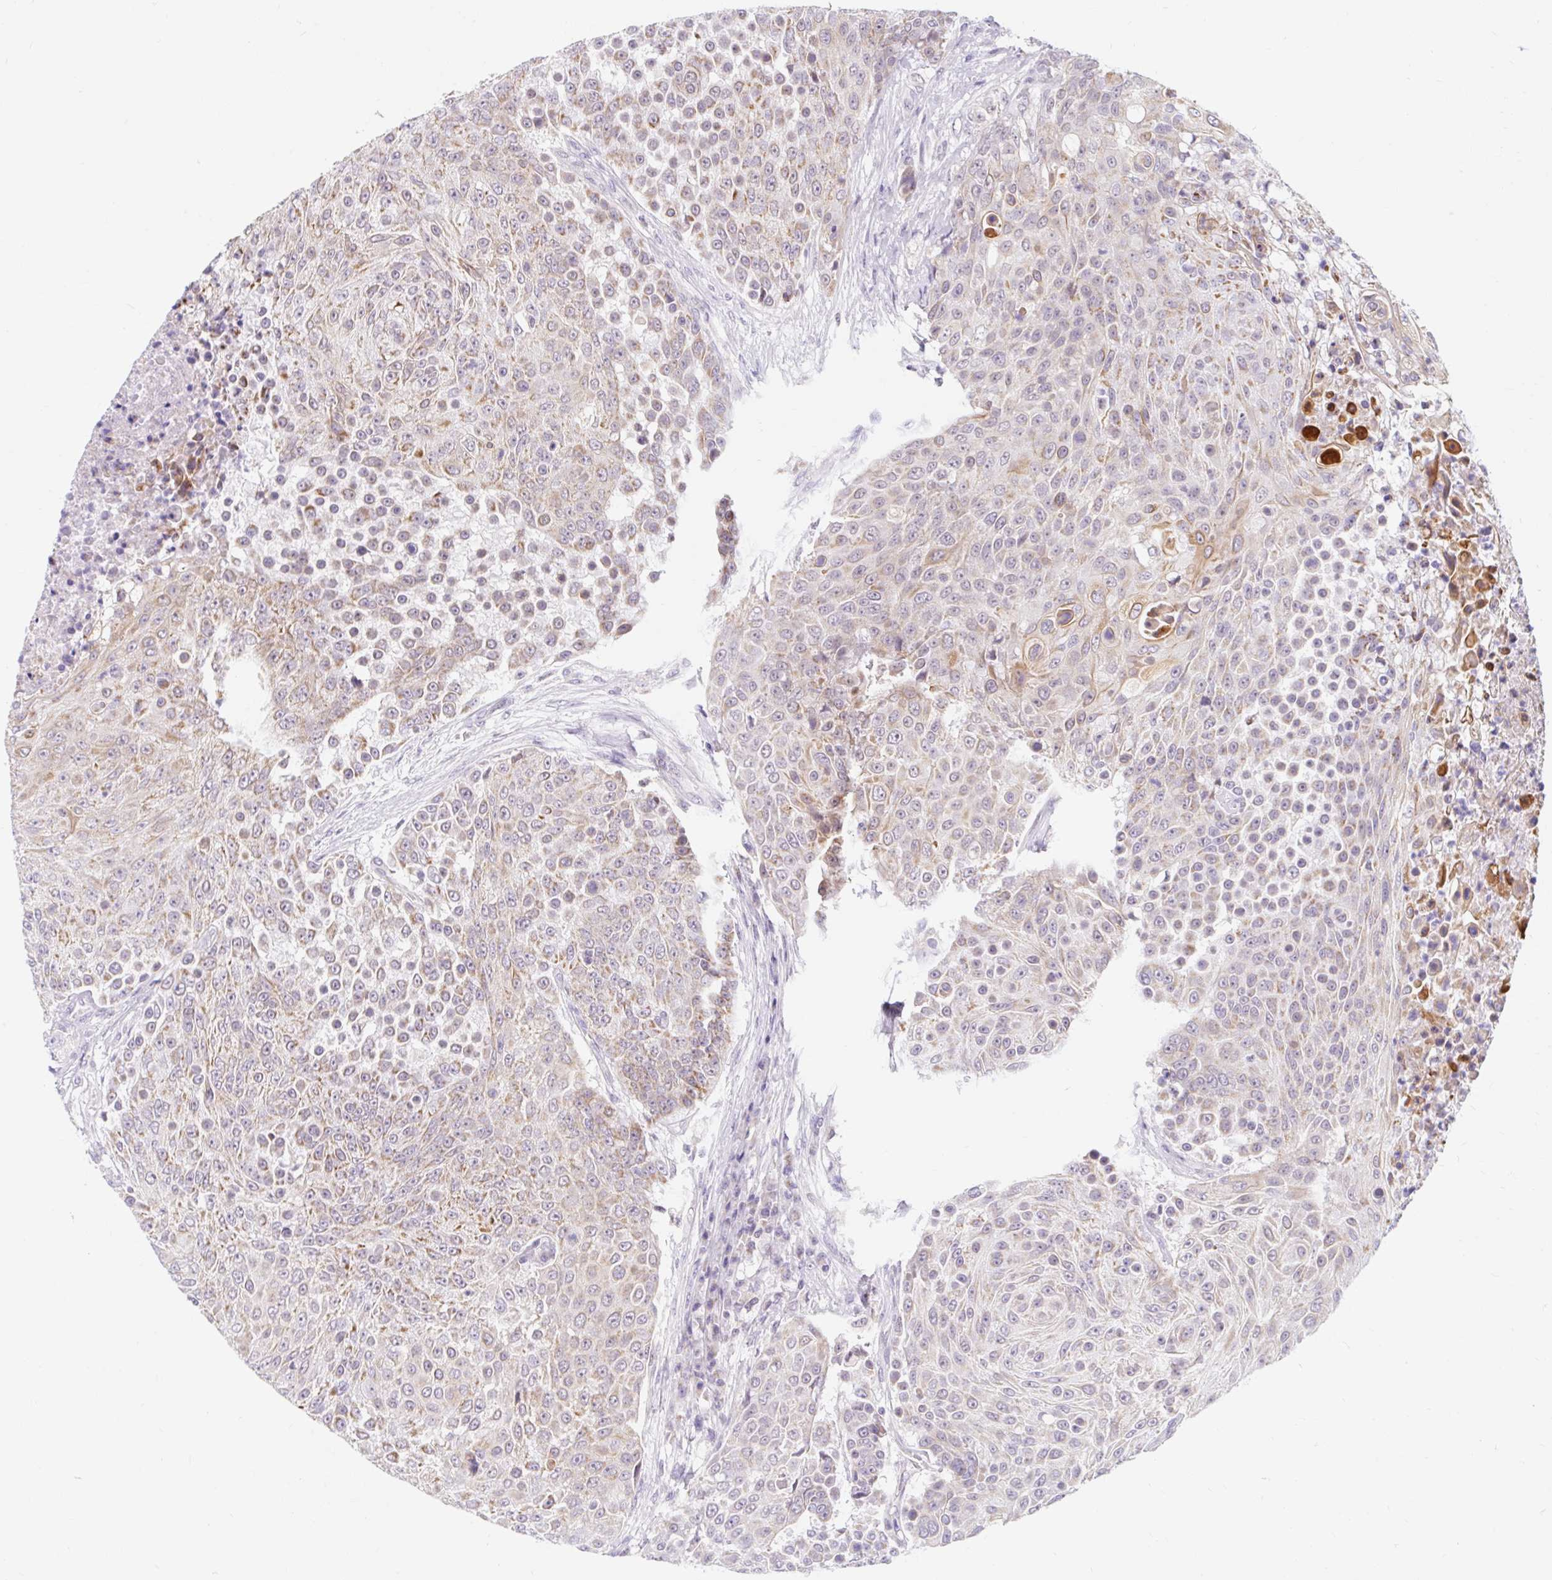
{"staining": {"intensity": "moderate", "quantity": "<25%", "location": "cytoplasmic/membranous"}, "tissue": "urothelial cancer", "cell_type": "Tumor cells", "image_type": "cancer", "snomed": [{"axis": "morphology", "description": "Urothelial carcinoma, High grade"}, {"axis": "topography", "description": "Urinary bladder"}], "caption": "Immunohistochemical staining of human urothelial cancer exhibits low levels of moderate cytoplasmic/membranous expression in approximately <25% of tumor cells.", "gene": "ITPK1", "patient": {"sex": "female", "age": 63}}